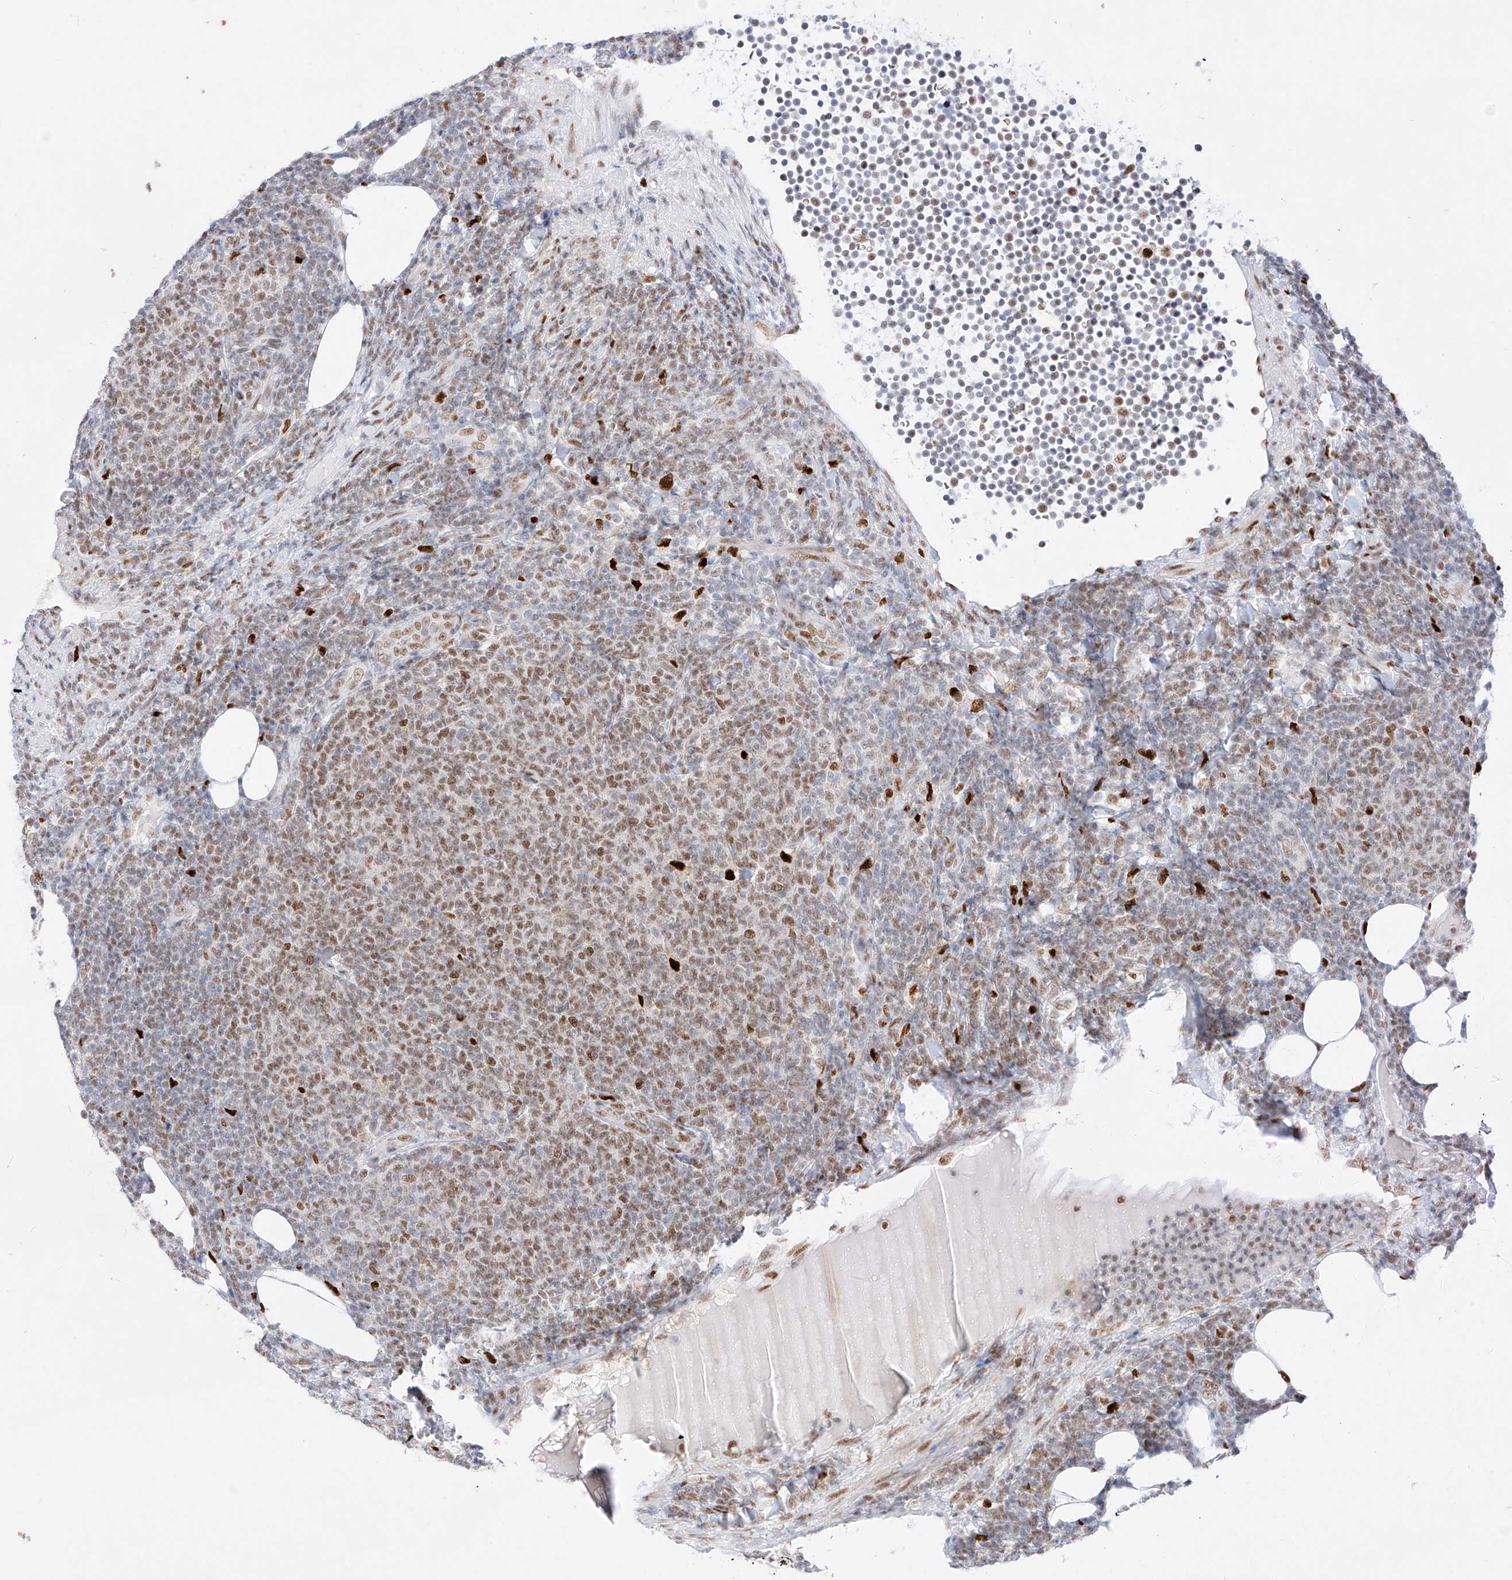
{"staining": {"intensity": "moderate", "quantity": "25%-75%", "location": "nuclear"}, "tissue": "lymphoma", "cell_type": "Tumor cells", "image_type": "cancer", "snomed": [{"axis": "morphology", "description": "Malignant lymphoma, non-Hodgkin's type, Low grade"}, {"axis": "topography", "description": "Lymph node"}], "caption": "Tumor cells demonstrate moderate nuclear positivity in approximately 25%-75% of cells in lymphoma.", "gene": "APIP", "patient": {"sex": "male", "age": 66}}